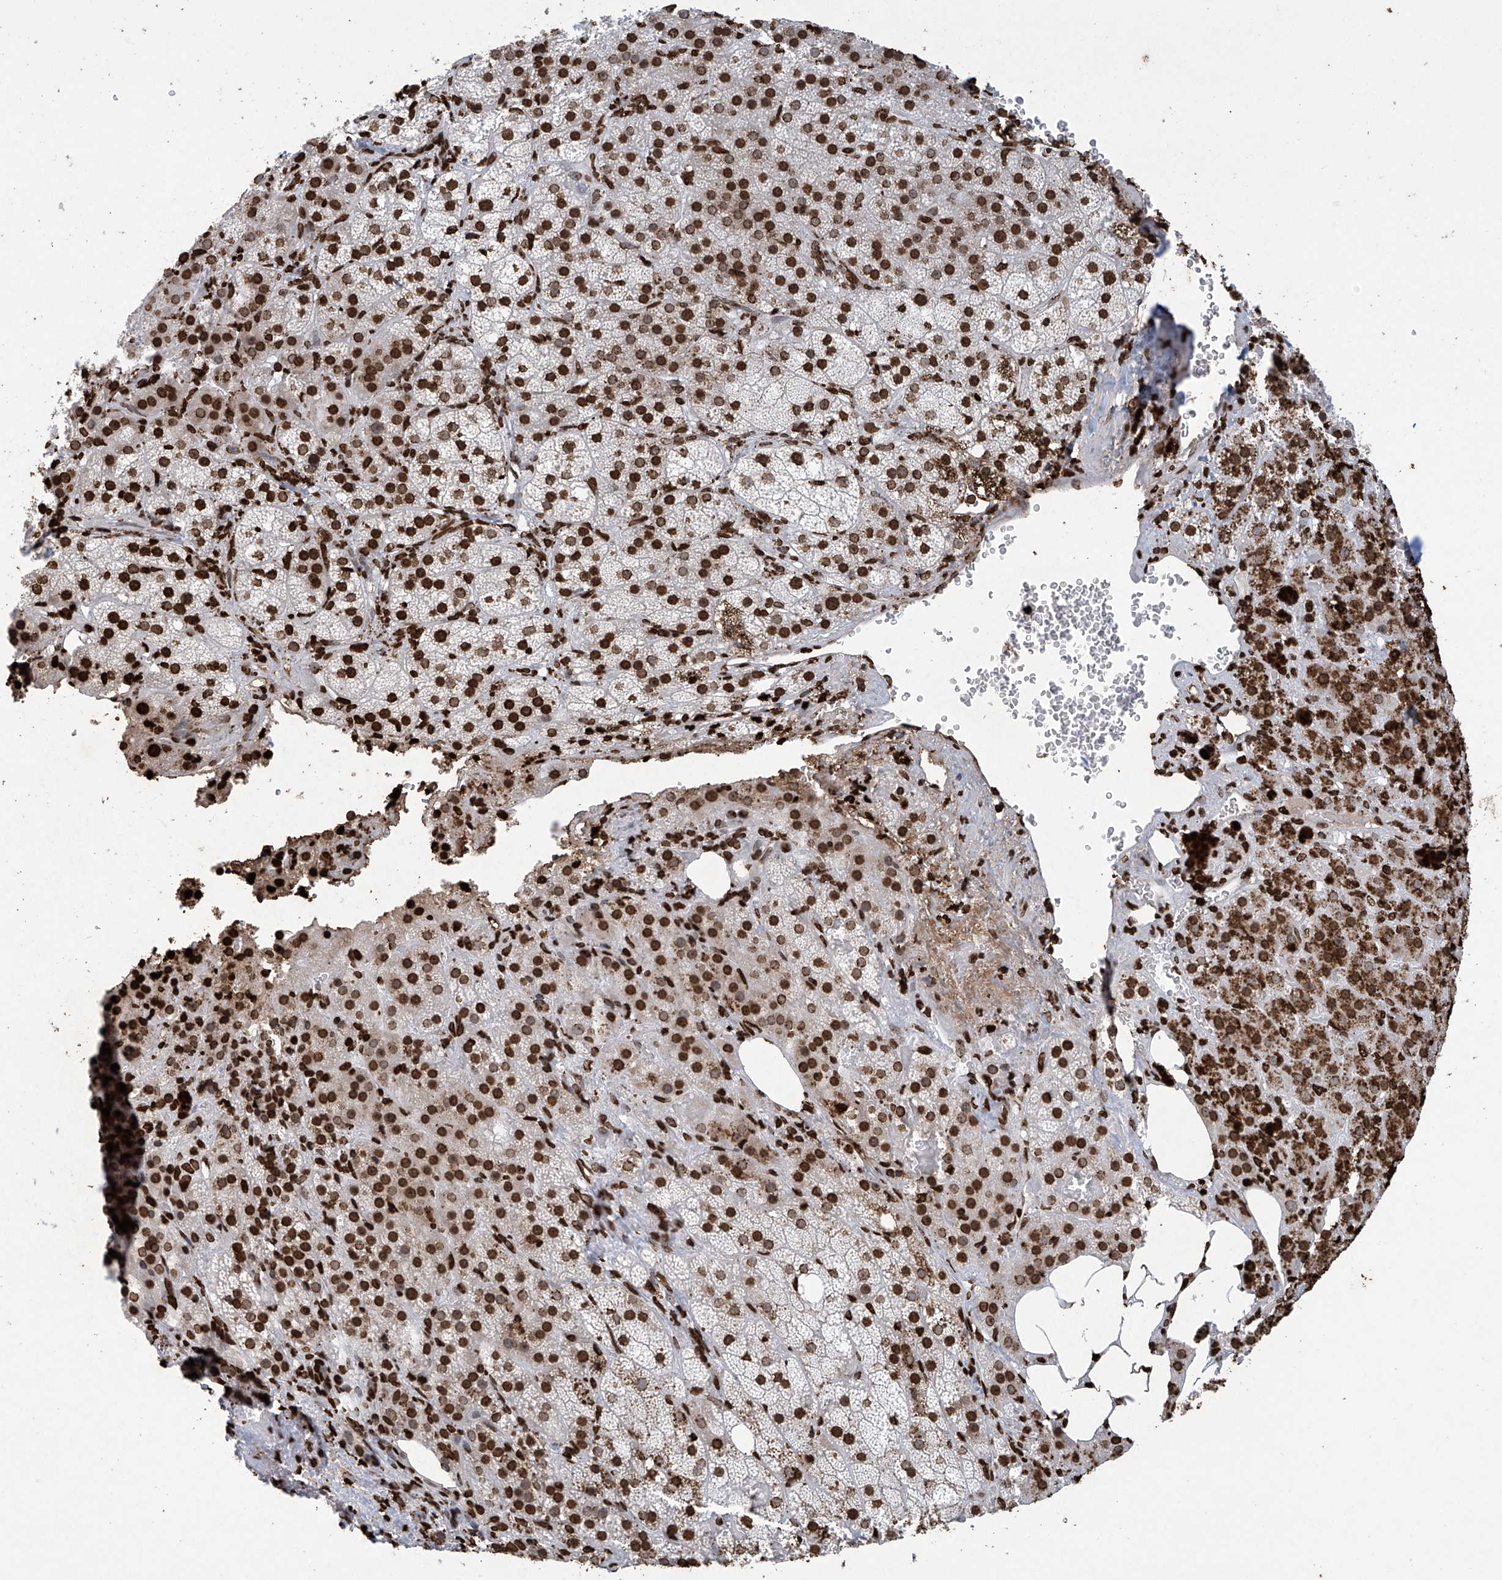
{"staining": {"intensity": "strong", "quantity": ">75%", "location": "nuclear"}, "tissue": "adrenal gland", "cell_type": "Glandular cells", "image_type": "normal", "snomed": [{"axis": "morphology", "description": "Normal tissue, NOS"}, {"axis": "topography", "description": "Adrenal gland"}], "caption": "Glandular cells show strong nuclear positivity in about >75% of cells in benign adrenal gland.", "gene": "H3", "patient": {"sex": "female", "age": 59}}